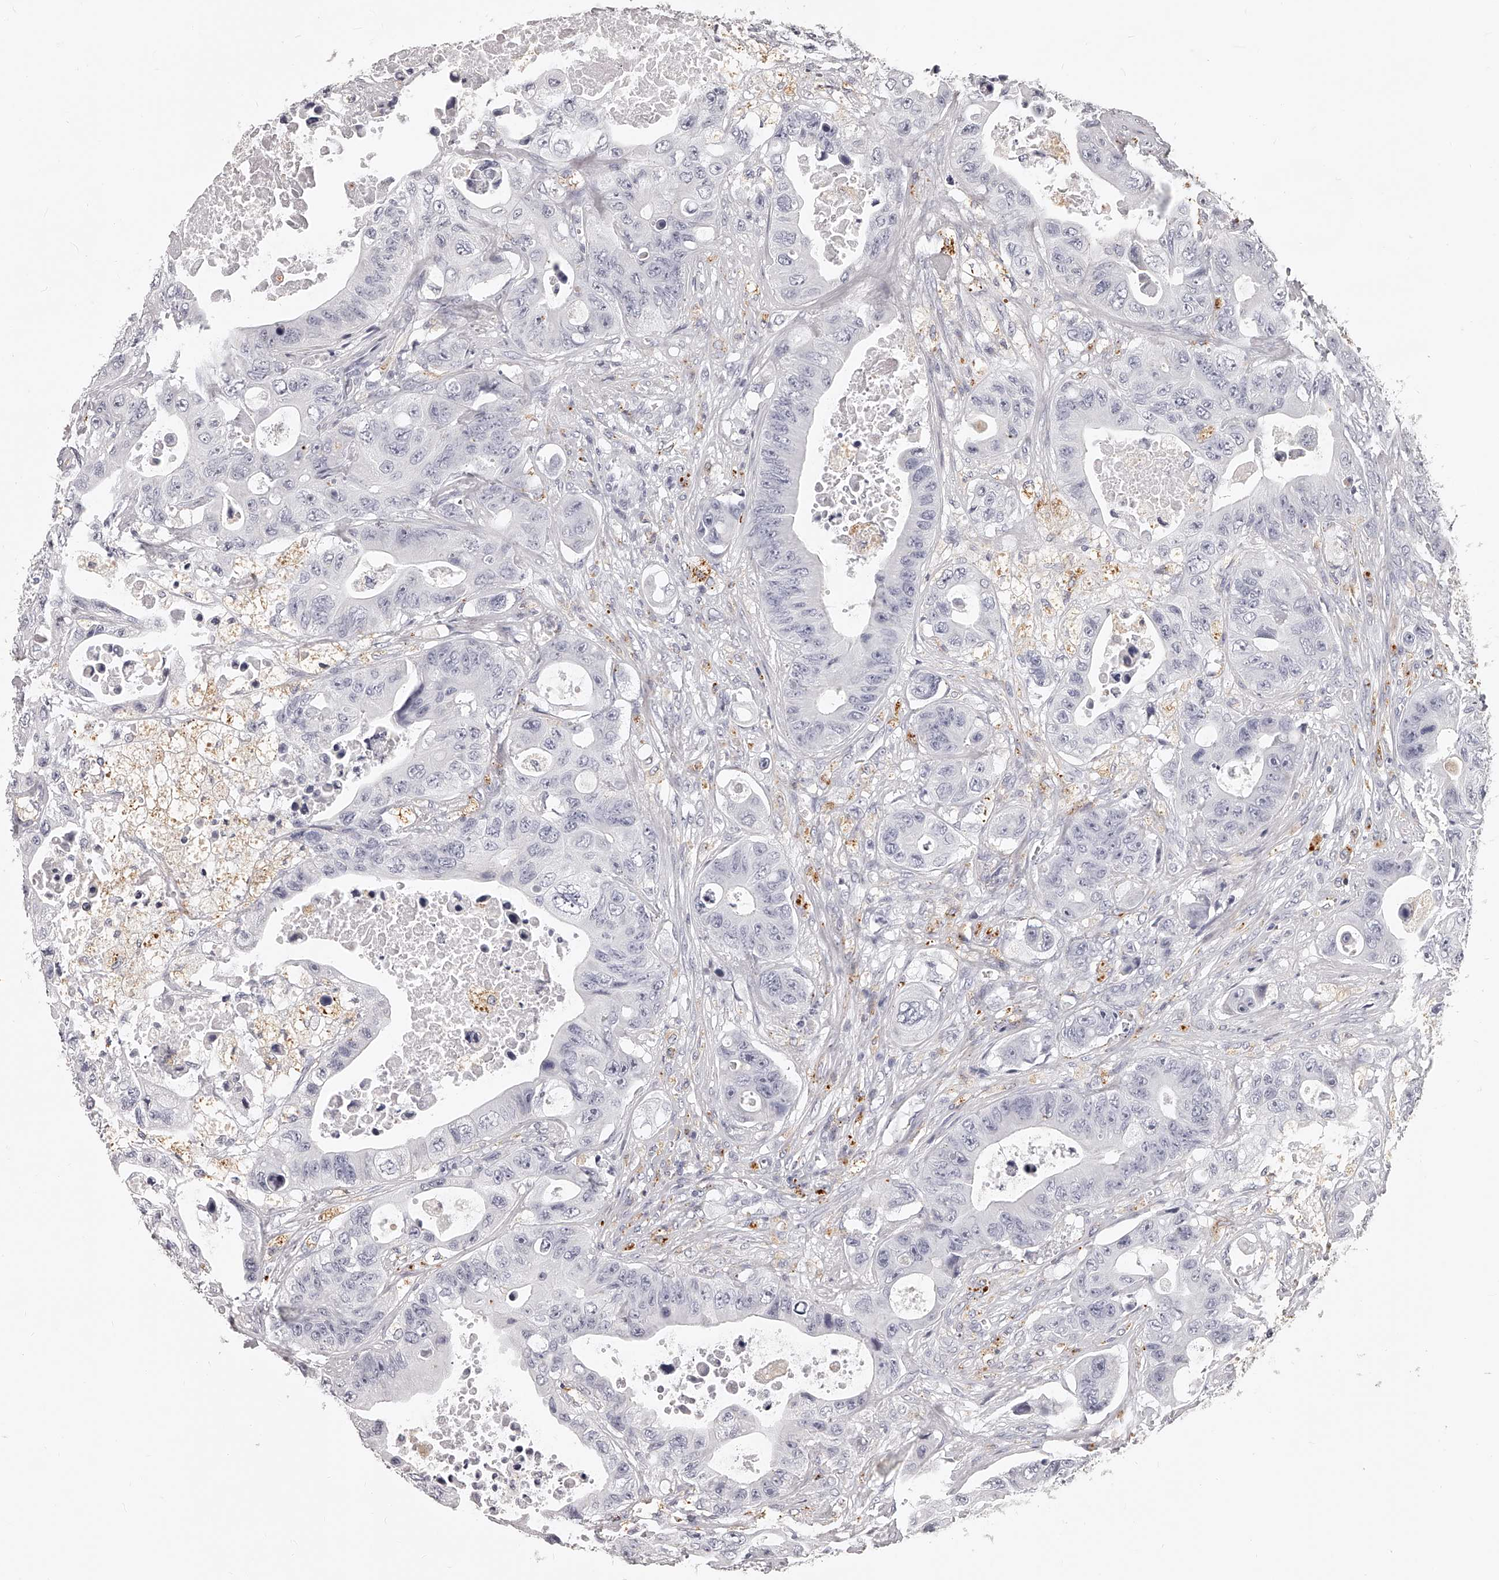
{"staining": {"intensity": "negative", "quantity": "none", "location": "none"}, "tissue": "colorectal cancer", "cell_type": "Tumor cells", "image_type": "cancer", "snomed": [{"axis": "morphology", "description": "Adenocarcinoma, NOS"}, {"axis": "topography", "description": "Colon"}], "caption": "Tumor cells are negative for protein expression in human colorectal cancer.", "gene": "DMRT1", "patient": {"sex": "female", "age": 46}}